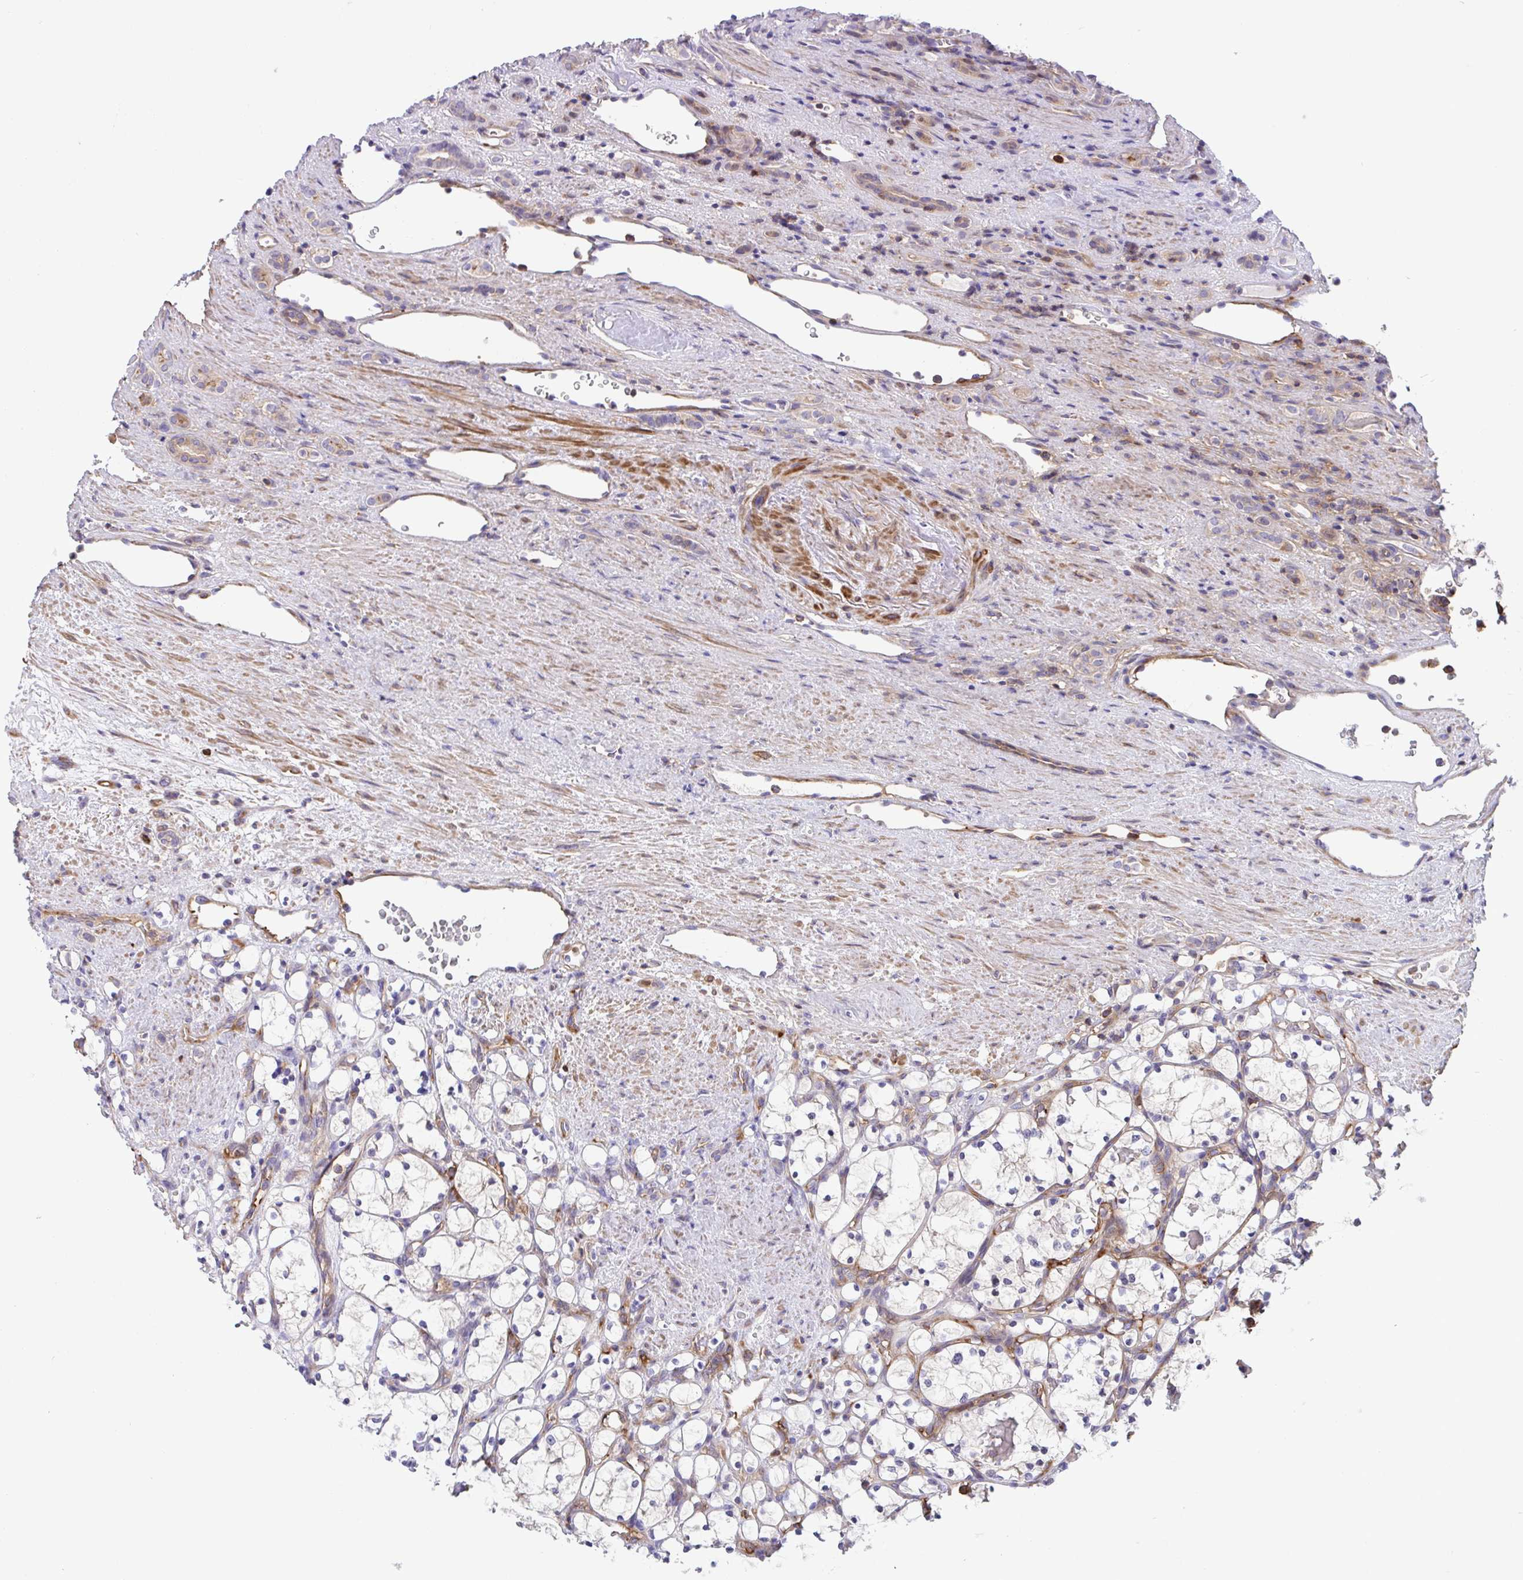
{"staining": {"intensity": "negative", "quantity": "none", "location": "none"}, "tissue": "renal cancer", "cell_type": "Tumor cells", "image_type": "cancer", "snomed": [{"axis": "morphology", "description": "Adenocarcinoma, NOS"}, {"axis": "topography", "description": "Kidney"}], "caption": "DAB immunohistochemical staining of human renal adenocarcinoma demonstrates no significant positivity in tumor cells. The staining was performed using DAB (3,3'-diaminobenzidine) to visualize the protein expression in brown, while the nuclei were stained in blue with hematoxylin (Magnification: 20x).", "gene": "PPIH", "patient": {"sex": "female", "age": 69}}